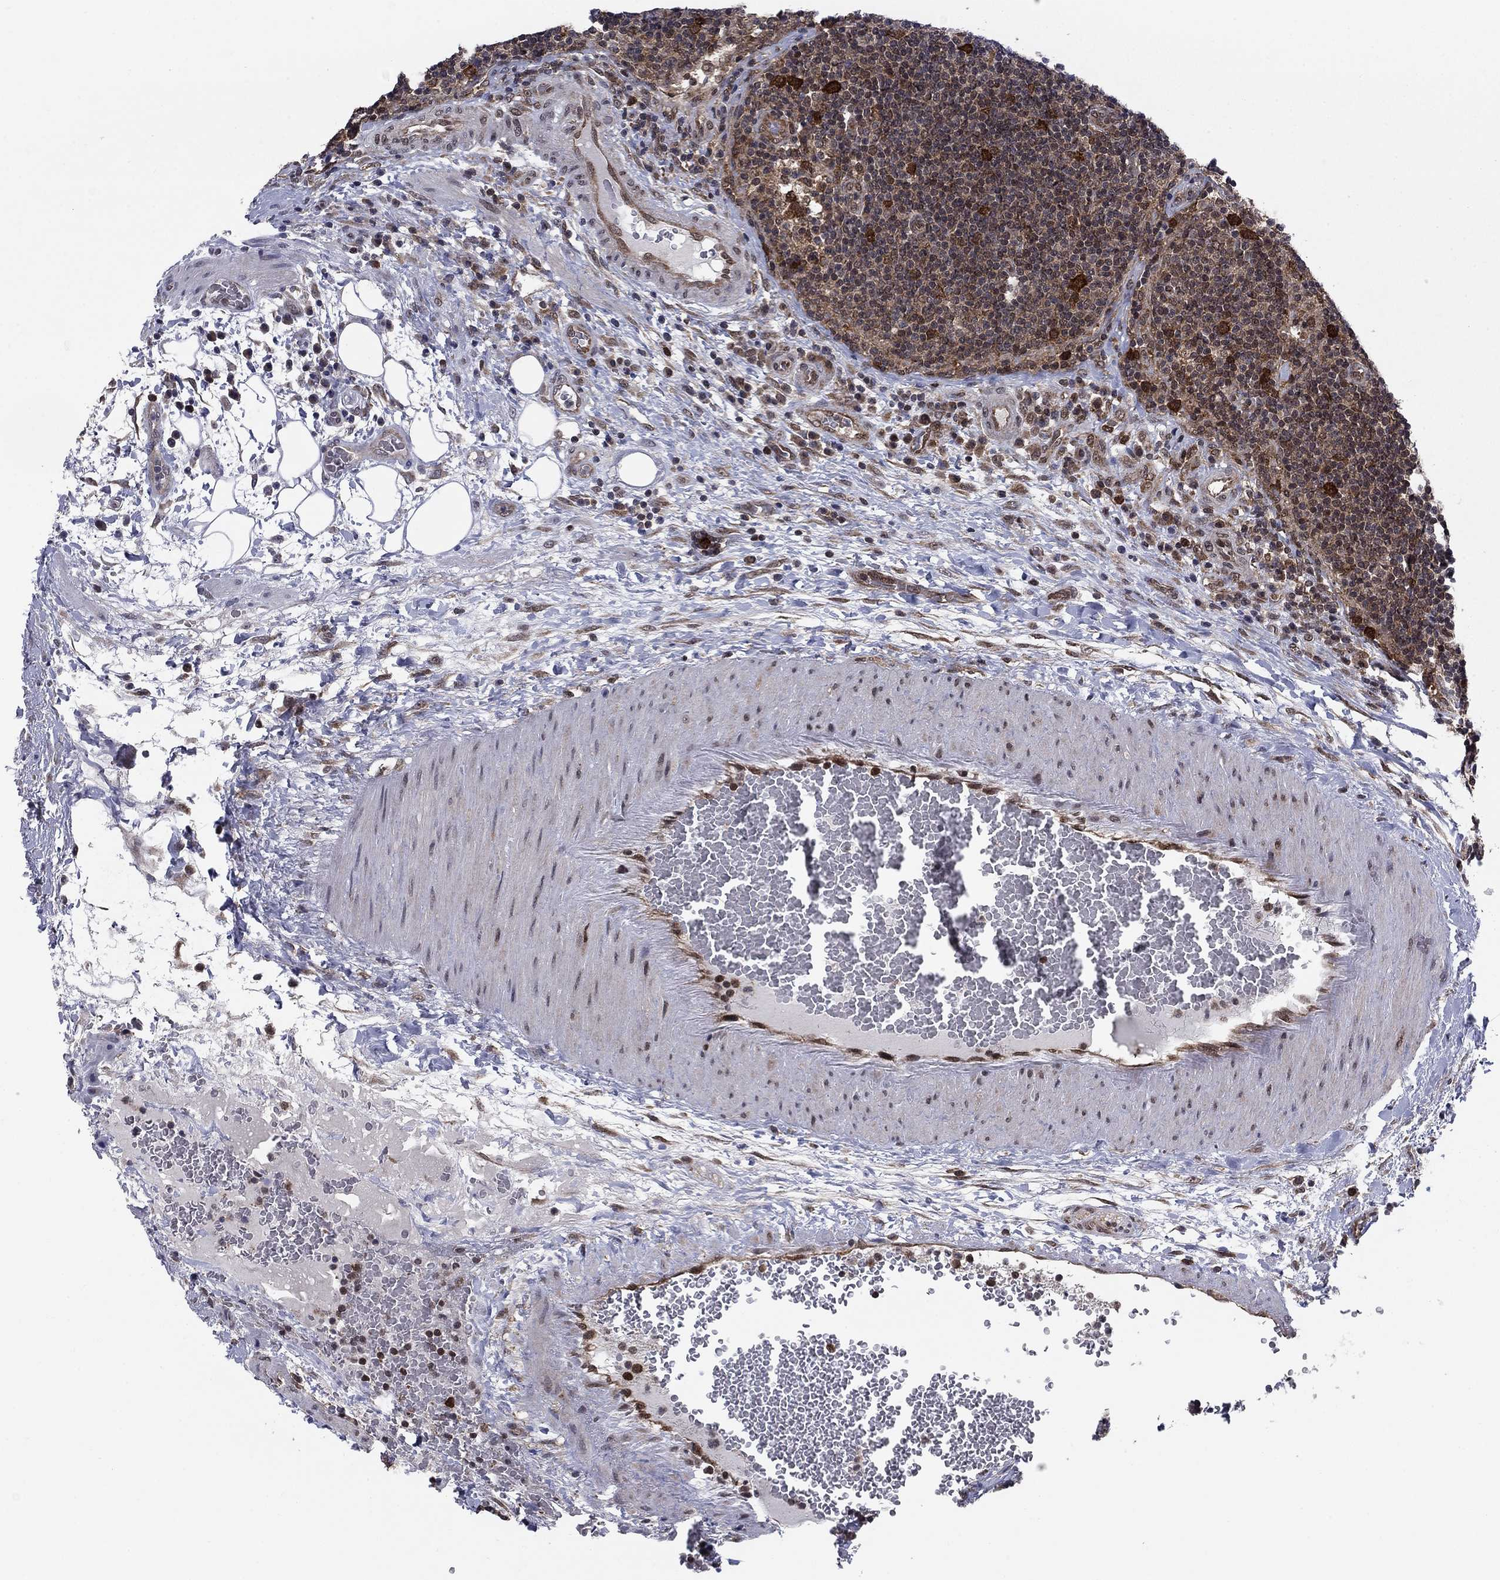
{"staining": {"intensity": "strong", "quantity": "<25%", "location": "cytoplasmic/membranous"}, "tissue": "lymph node", "cell_type": "Non-germinal center cells", "image_type": "normal", "snomed": [{"axis": "morphology", "description": "Normal tissue, NOS"}, {"axis": "topography", "description": "Lymph node"}], "caption": "Immunohistochemical staining of normal human lymph node demonstrates medium levels of strong cytoplasmic/membranous positivity in approximately <25% of non-germinal center cells. (brown staining indicates protein expression, while blue staining denotes nuclei).", "gene": "DNAJA1", "patient": {"sex": "male", "age": 63}}